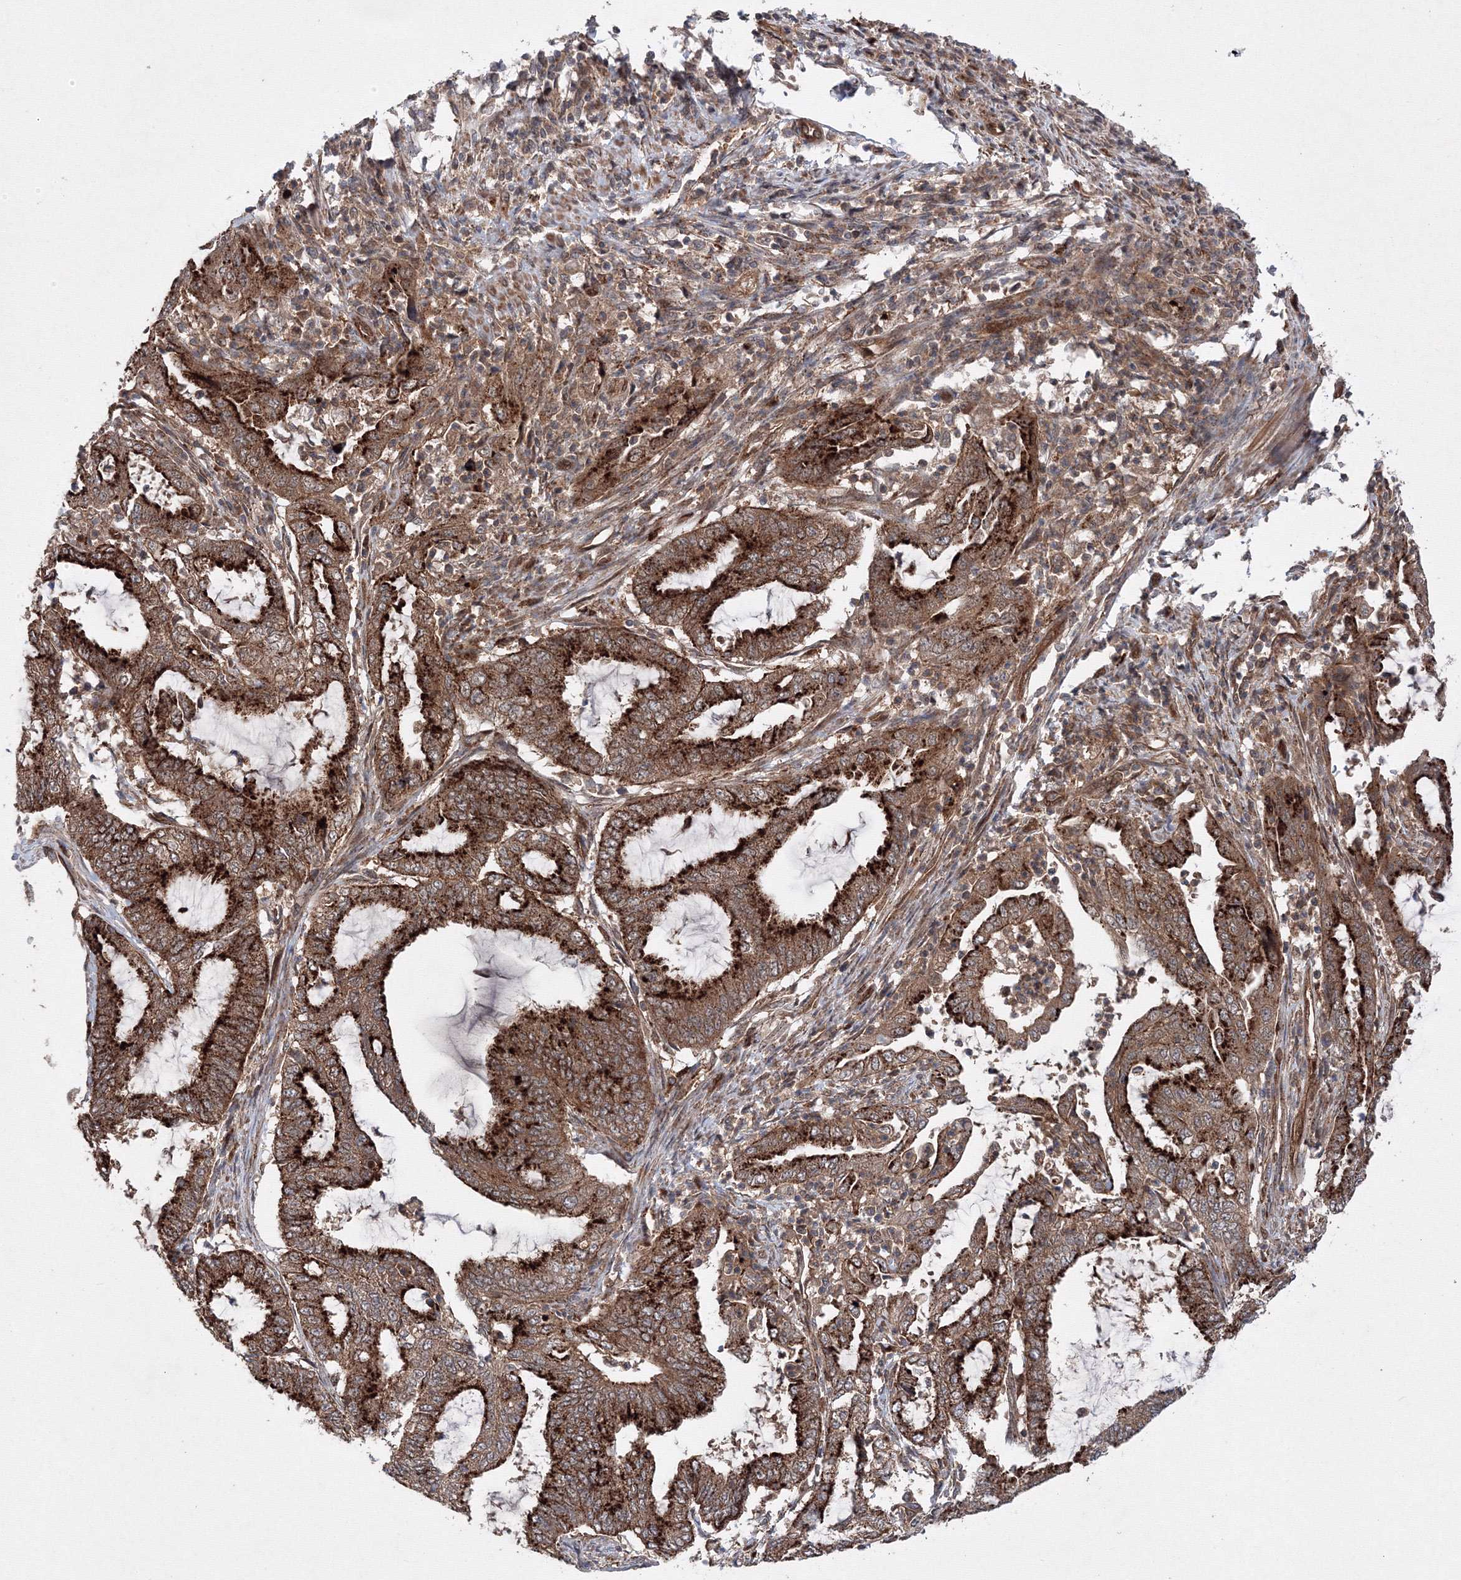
{"staining": {"intensity": "strong", "quantity": ">75%", "location": "cytoplasmic/membranous"}, "tissue": "endometrial cancer", "cell_type": "Tumor cells", "image_type": "cancer", "snomed": [{"axis": "morphology", "description": "Adenocarcinoma, NOS"}, {"axis": "topography", "description": "Endometrium"}], "caption": "An IHC photomicrograph of neoplastic tissue is shown. Protein staining in brown labels strong cytoplasmic/membranous positivity in adenocarcinoma (endometrial) within tumor cells.", "gene": "DCTD", "patient": {"sex": "female", "age": 51}}